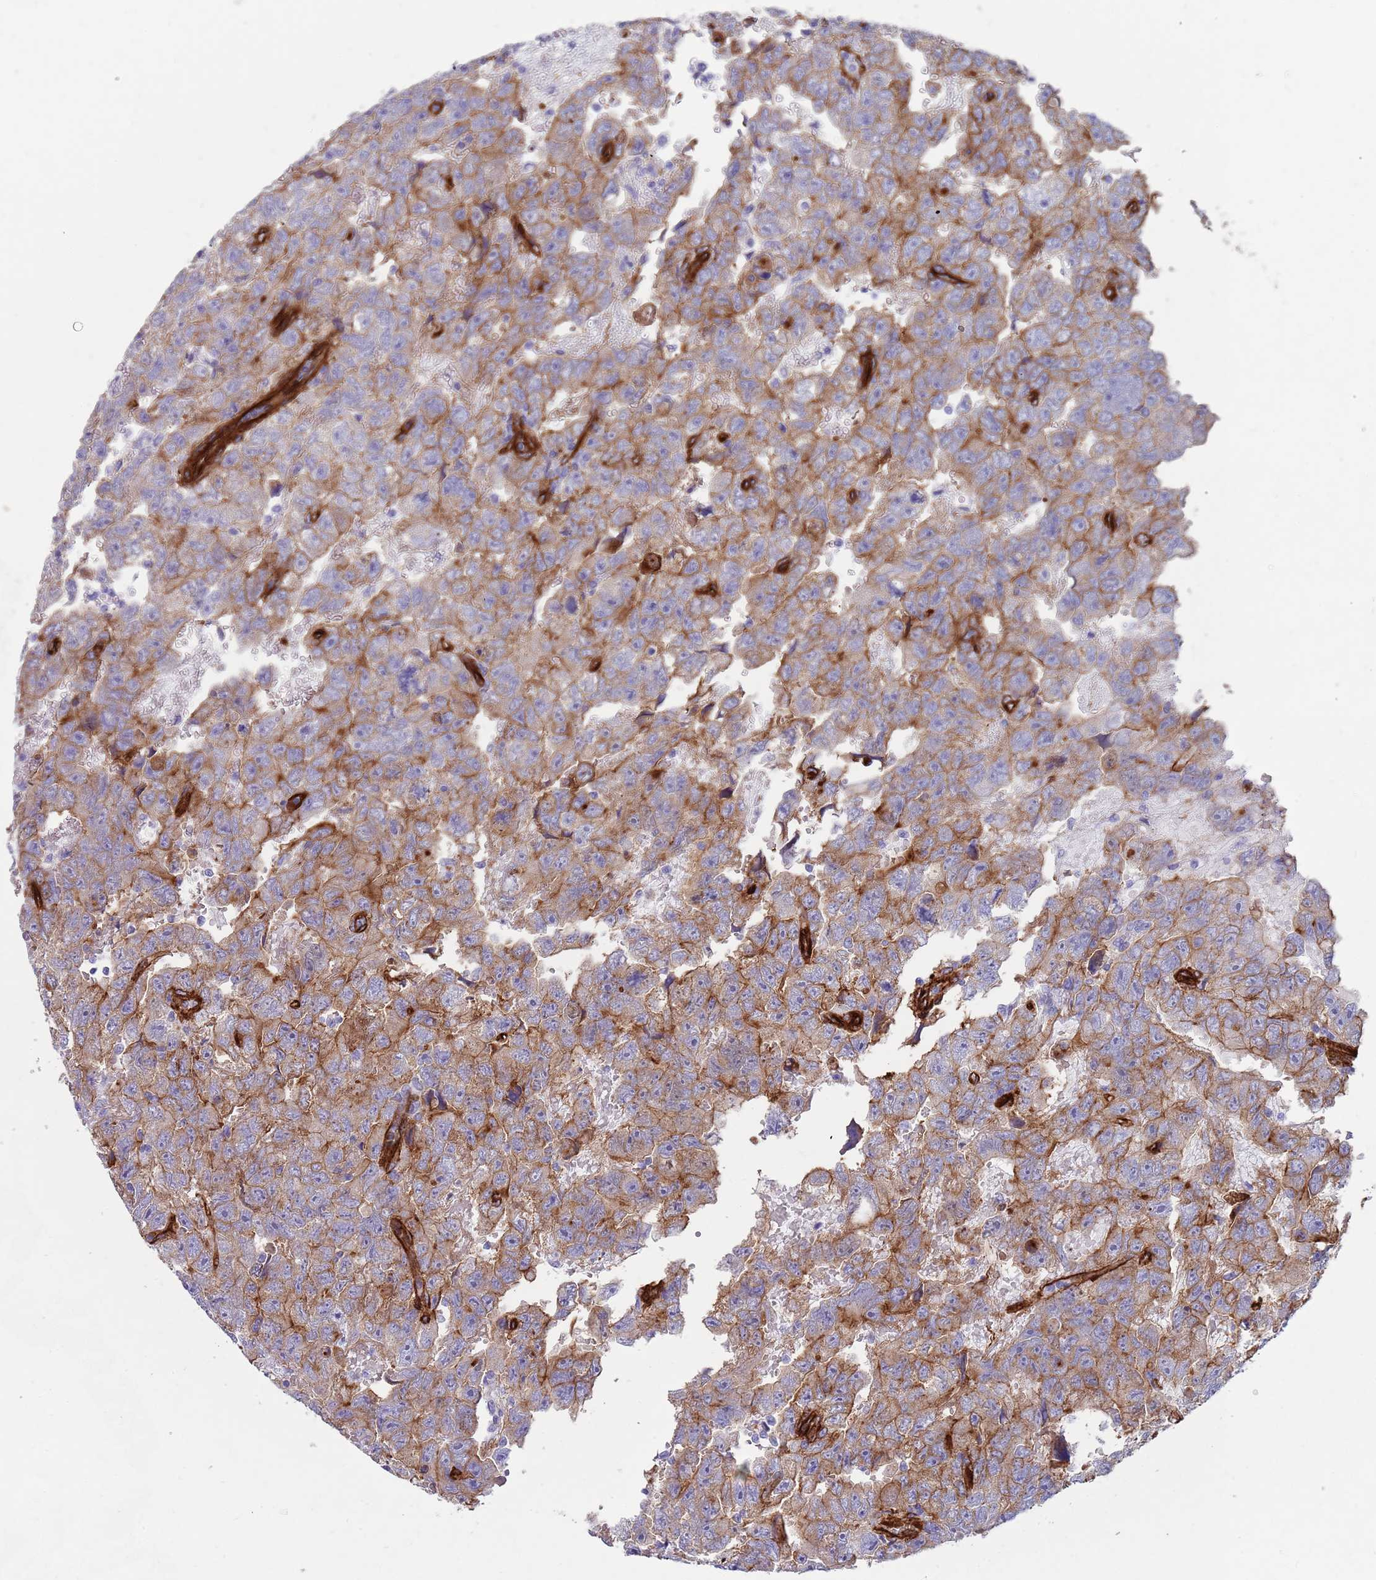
{"staining": {"intensity": "moderate", "quantity": ">75%", "location": "cytoplasmic/membranous"}, "tissue": "testis cancer", "cell_type": "Tumor cells", "image_type": "cancer", "snomed": [{"axis": "morphology", "description": "Carcinoma, Embryonal, NOS"}, {"axis": "topography", "description": "Testis"}], "caption": "Protein analysis of testis embryonal carcinoma tissue reveals moderate cytoplasmic/membranous positivity in about >75% of tumor cells.", "gene": "CAV2", "patient": {"sex": "male", "age": 45}}